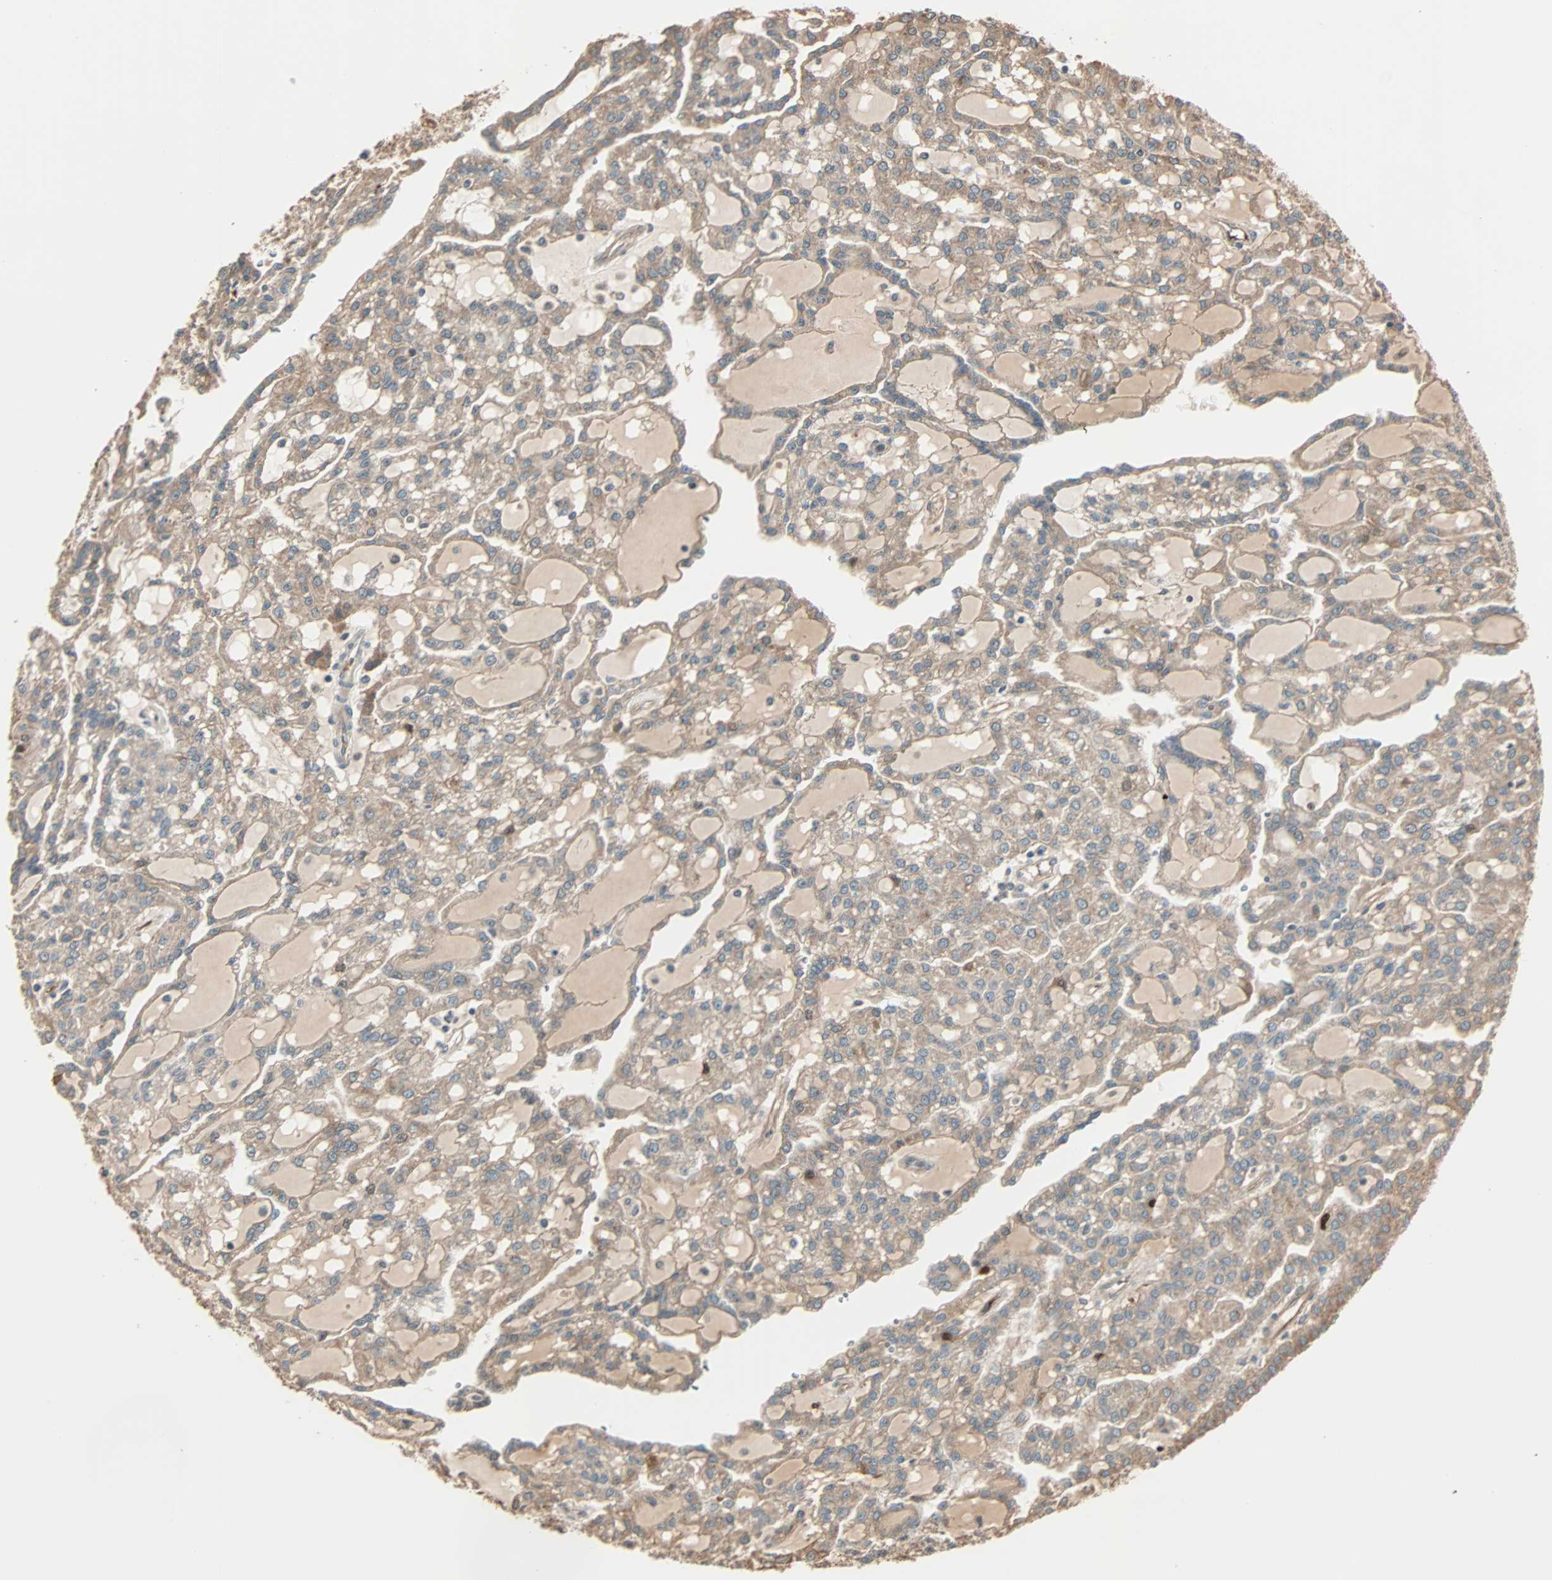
{"staining": {"intensity": "weak", "quantity": ">75%", "location": "cytoplasmic/membranous"}, "tissue": "renal cancer", "cell_type": "Tumor cells", "image_type": "cancer", "snomed": [{"axis": "morphology", "description": "Adenocarcinoma, NOS"}, {"axis": "topography", "description": "Kidney"}], "caption": "DAB (3,3'-diaminobenzidine) immunohistochemical staining of human renal cancer (adenocarcinoma) exhibits weak cytoplasmic/membranous protein staining in about >75% of tumor cells.", "gene": "GALNT3", "patient": {"sex": "male", "age": 63}}